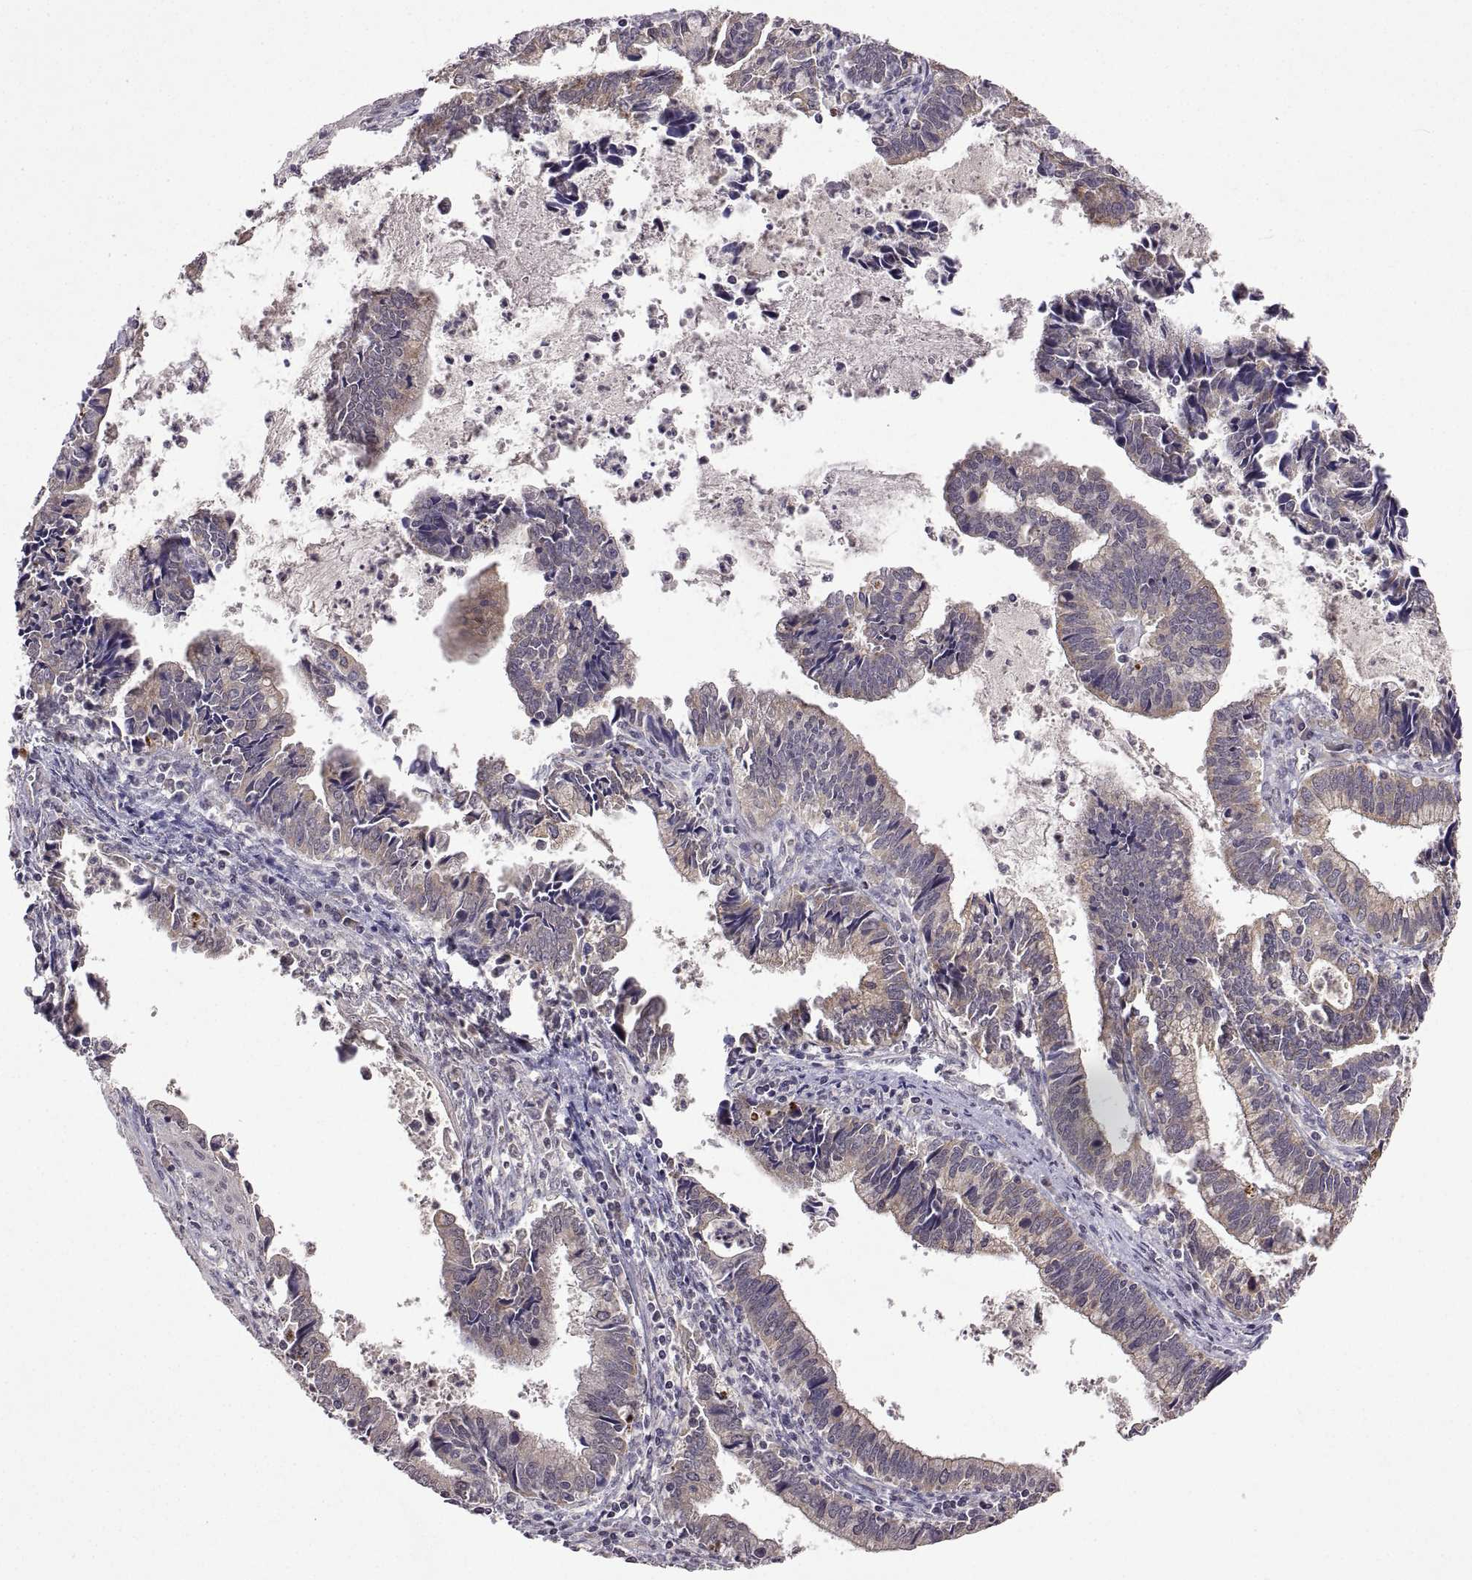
{"staining": {"intensity": "weak", "quantity": "25%-75%", "location": "cytoplasmic/membranous"}, "tissue": "cervical cancer", "cell_type": "Tumor cells", "image_type": "cancer", "snomed": [{"axis": "morphology", "description": "Adenocarcinoma, NOS"}, {"axis": "topography", "description": "Cervix"}], "caption": "Adenocarcinoma (cervical) tissue displays weak cytoplasmic/membranous expression in about 25%-75% of tumor cells, visualized by immunohistochemistry.", "gene": "LAMA1", "patient": {"sex": "female", "age": 42}}